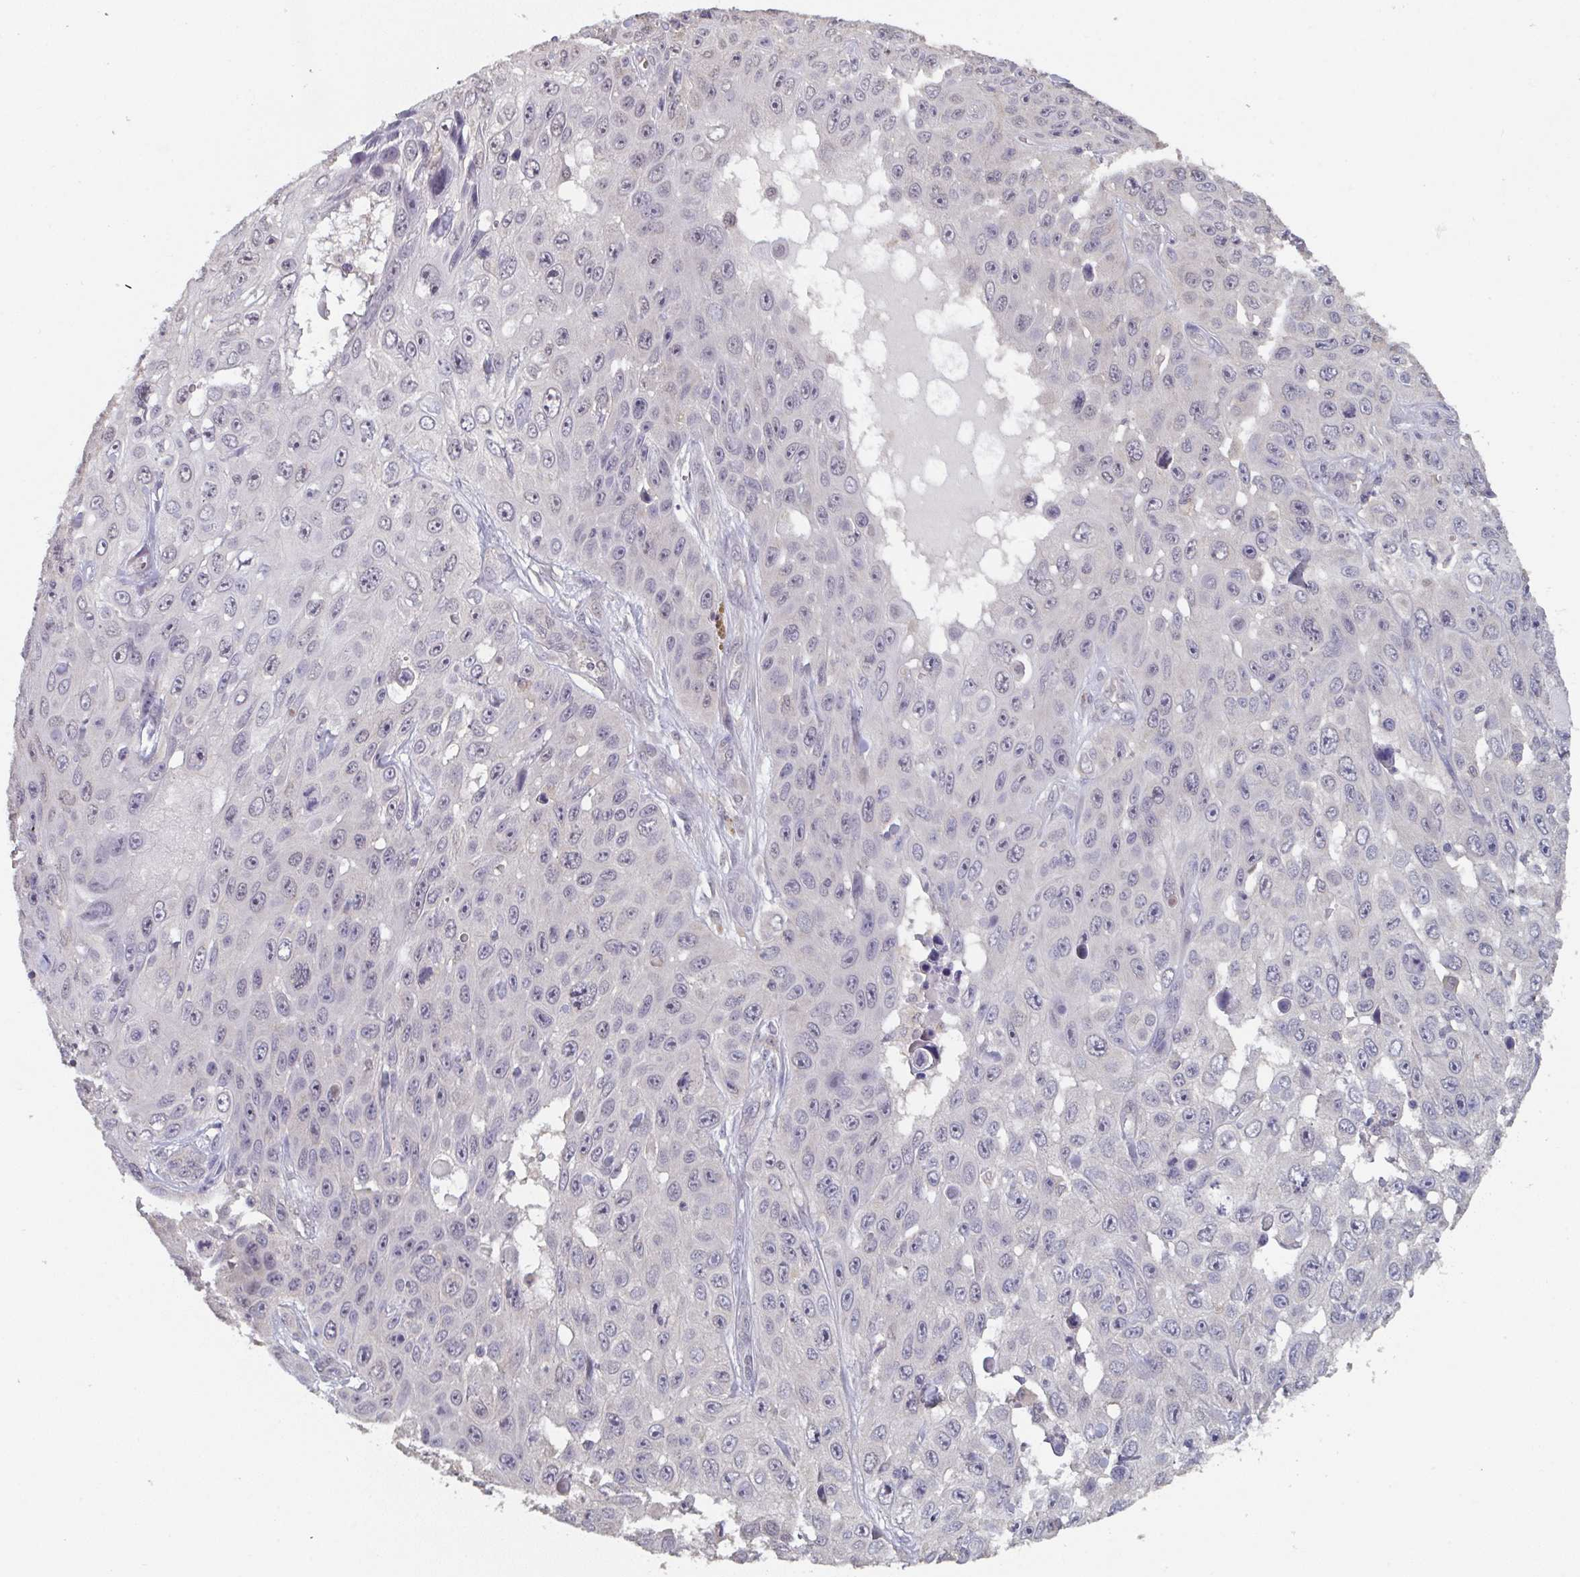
{"staining": {"intensity": "negative", "quantity": "none", "location": "none"}, "tissue": "skin cancer", "cell_type": "Tumor cells", "image_type": "cancer", "snomed": [{"axis": "morphology", "description": "Squamous cell carcinoma, NOS"}, {"axis": "topography", "description": "Skin"}], "caption": "This is an IHC photomicrograph of human skin squamous cell carcinoma. There is no staining in tumor cells.", "gene": "LIX1", "patient": {"sex": "male", "age": 82}}